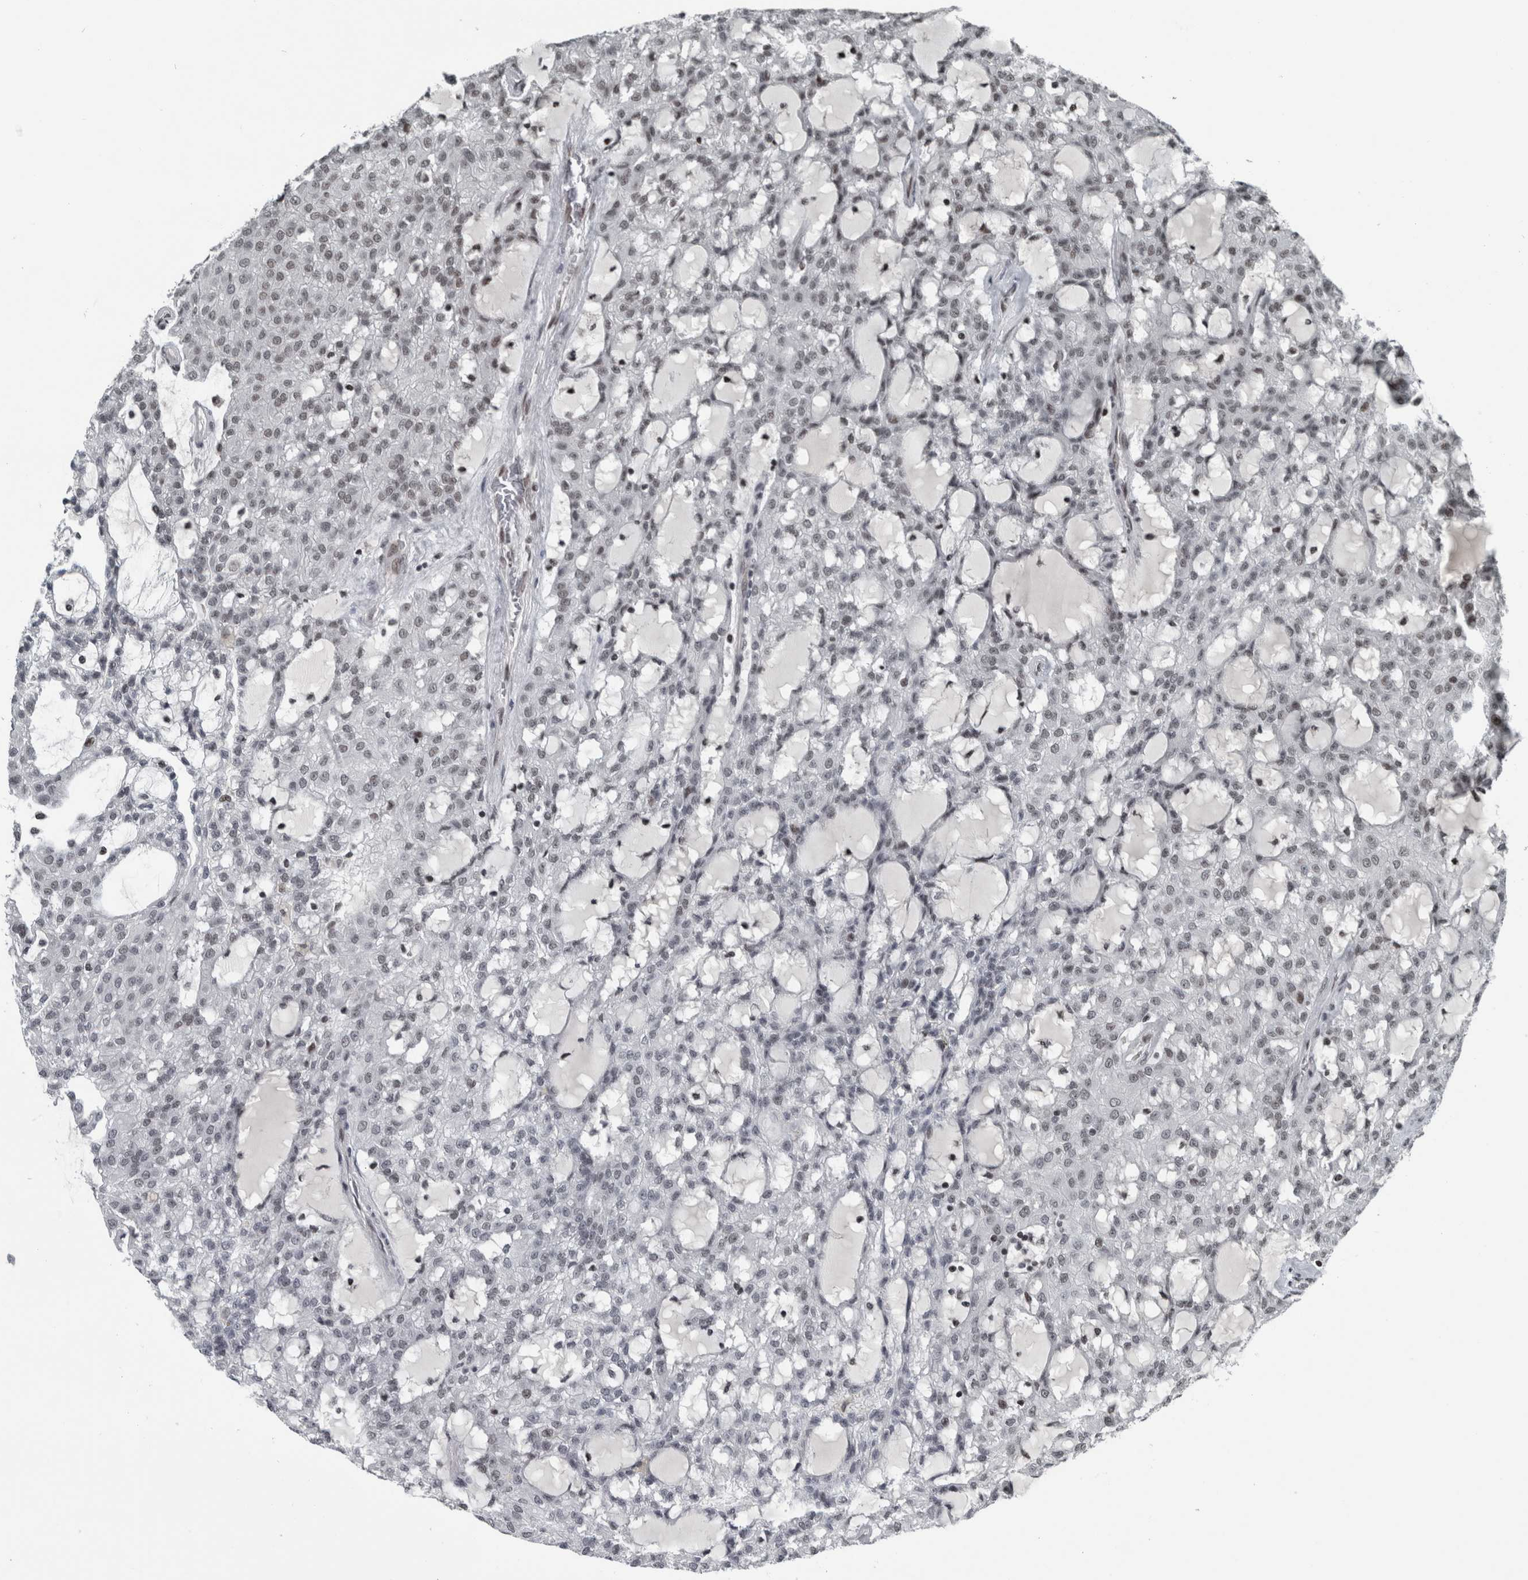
{"staining": {"intensity": "negative", "quantity": "none", "location": "none"}, "tissue": "renal cancer", "cell_type": "Tumor cells", "image_type": "cancer", "snomed": [{"axis": "morphology", "description": "Adenocarcinoma, NOS"}, {"axis": "topography", "description": "Kidney"}], "caption": "Immunohistochemical staining of renal cancer (adenocarcinoma) reveals no significant positivity in tumor cells.", "gene": "UNC50", "patient": {"sex": "male", "age": 63}}